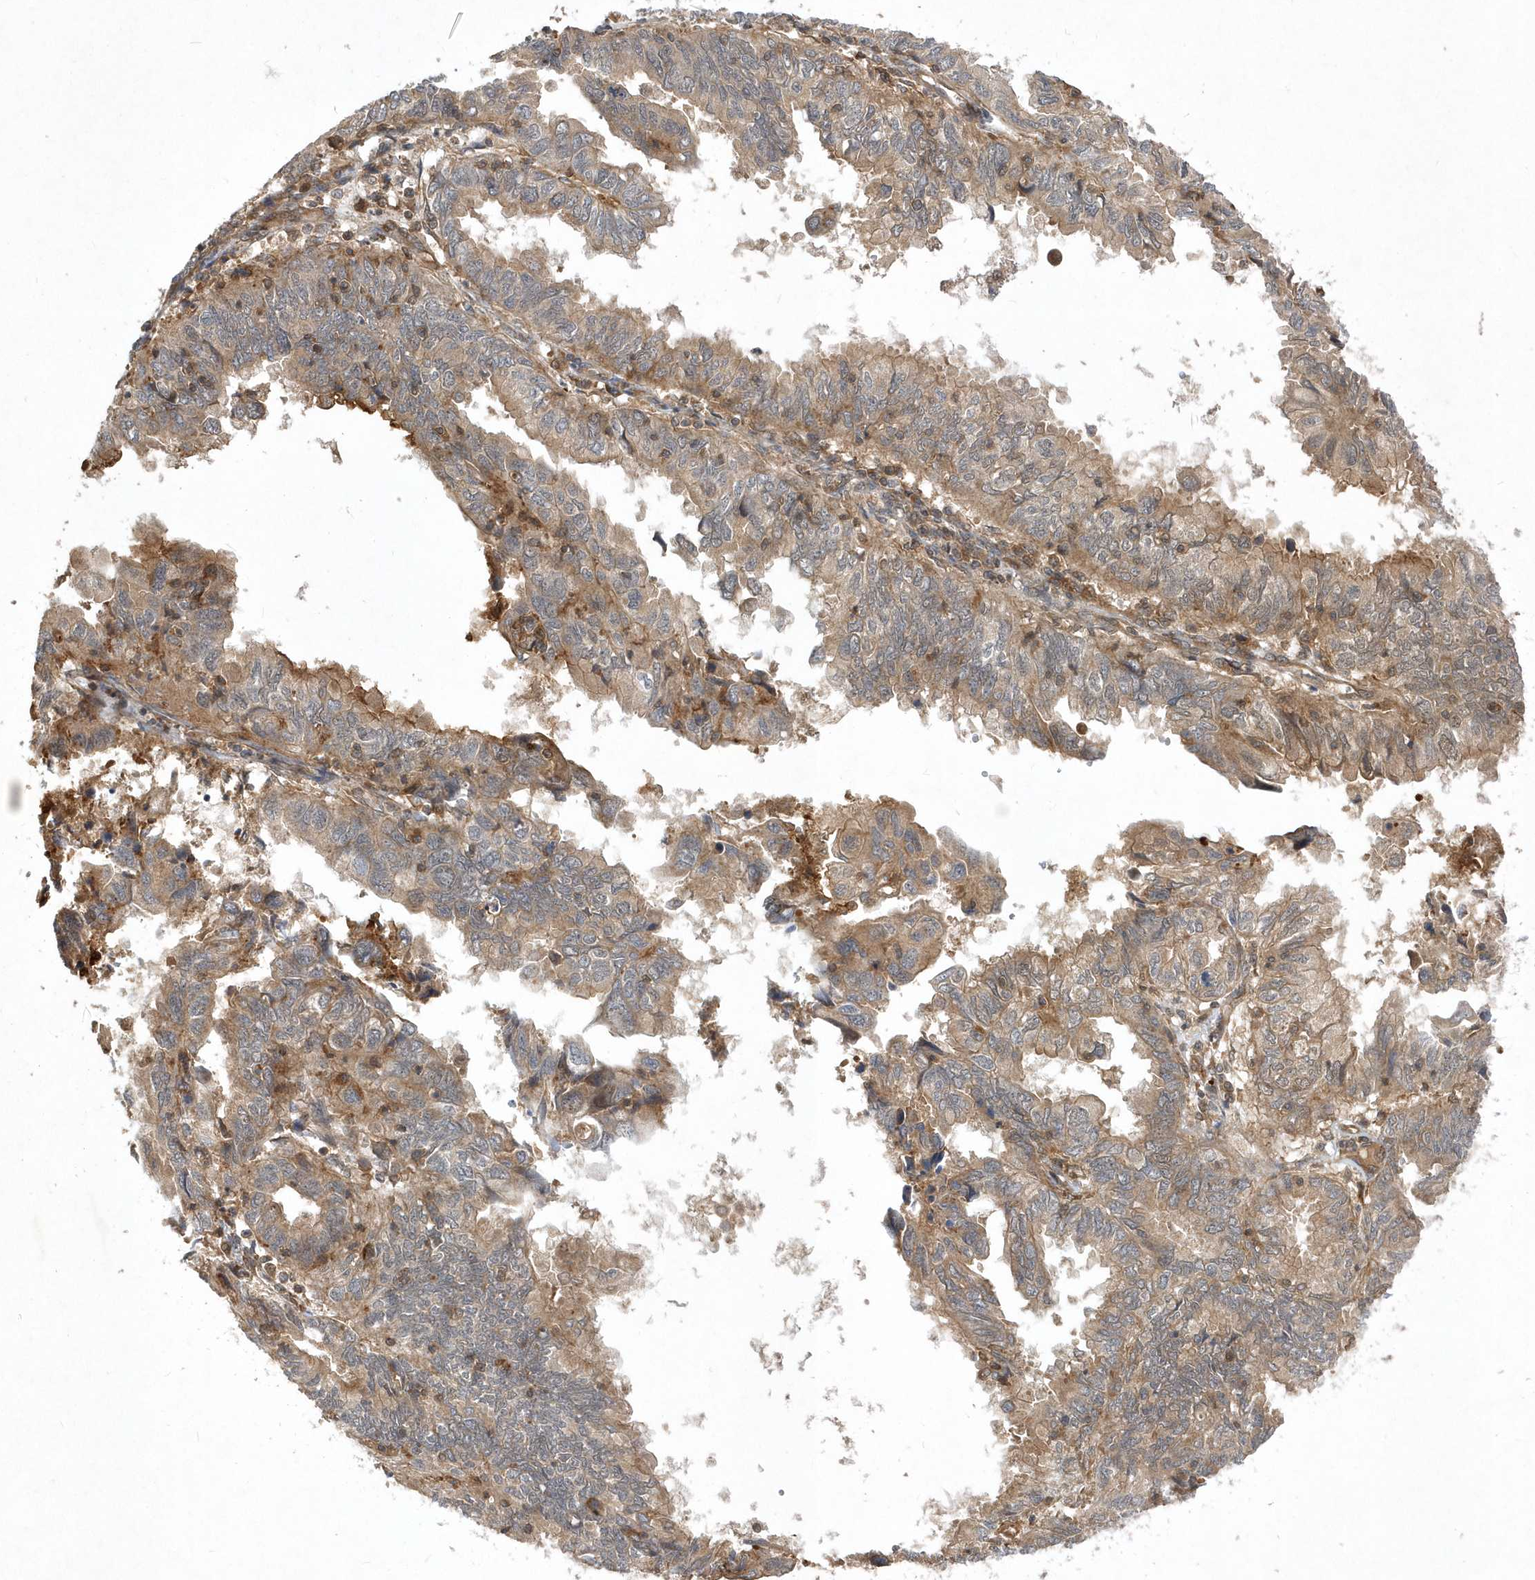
{"staining": {"intensity": "weak", "quantity": ">75%", "location": "cytoplasmic/membranous"}, "tissue": "endometrial cancer", "cell_type": "Tumor cells", "image_type": "cancer", "snomed": [{"axis": "morphology", "description": "Adenocarcinoma, NOS"}, {"axis": "topography", "description": "Uterus"}], "caption": "Tumor cells demonstrate low levels of weak cytoplasmic/membranous staining in about >75% of cells in adenocarcinoma (endometrial).", "gene": "GFM2", "patient": {"sex": "female", "age": 77}}